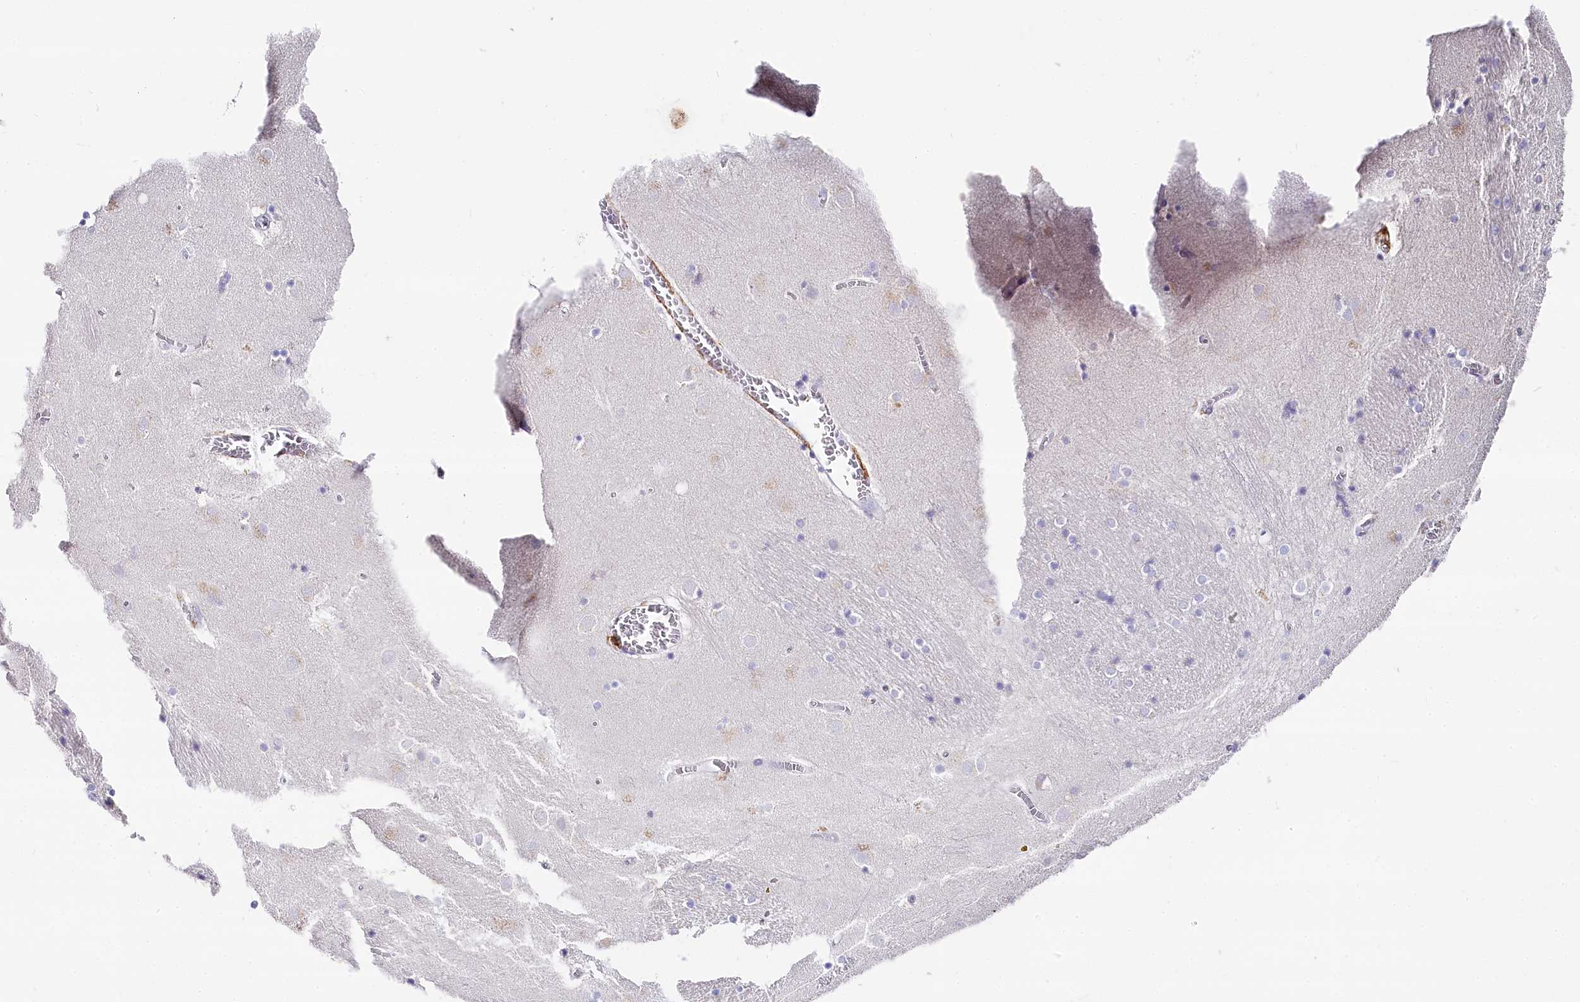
{"staining": {"intensity": "negative", "quantity": "none", "location": "none"}, "tissue": "caudate", "cell_type": "Glial cells", "image_type": "normal", "snomed": [{"axis": "morphology", "description": "Normal tissue, NOS"}, {"axis": "topography", "description": "Lateral ventricle wall"}], "caption": "DAB immunohistochemical staining of unremarkable caudate reveals no significant positivity in glial cells. (DAB immunohistochemistry with hematoxylin counter stain).", "gene": "CLEC4M", "patient": {"sex": "male", "age": 70}}